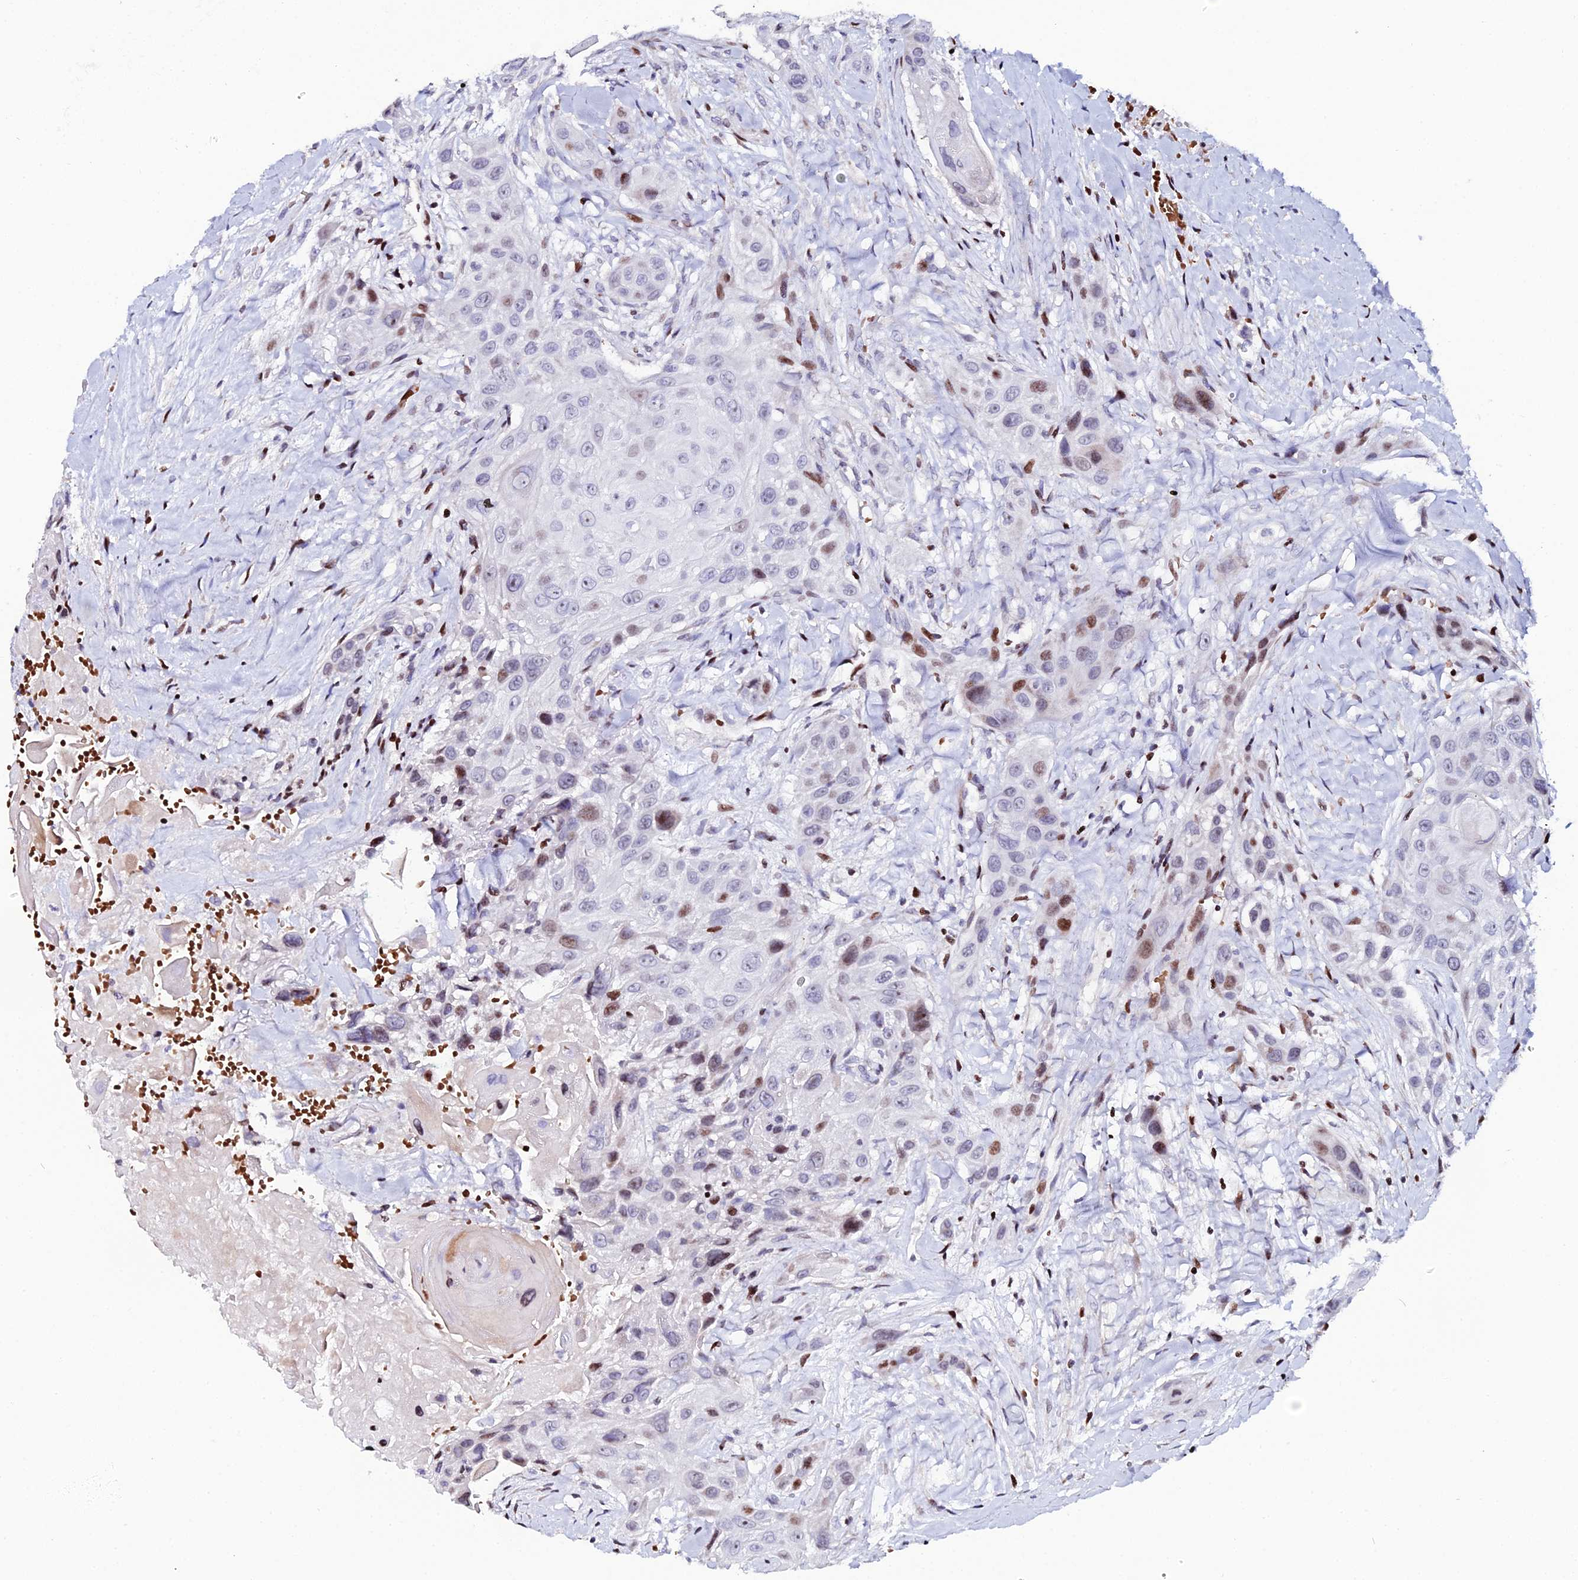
{"staining": {"intensity": "moderate", "quantity": "<25%", "location": "nuclear"}, "tissue": "head and neck cancer", "cell_type": "Tumor cells", "image_type": "cancer", "snomed": [{"axis": "morphology", "description": "Squamous cell carcinoma, NOS"}, {"axis": "topography", "description": "Head-Neck"}], "caption": "This micrograph exhibits head and neck squamous cell carcinoma stained with IHC to label a protein in brown. The nuclear of tumor cells show moderate positivity for the protein. Nuclei are counter-stained blue.", "gene": "MYNN", "patient": {"sex": "male", "age": 81}}